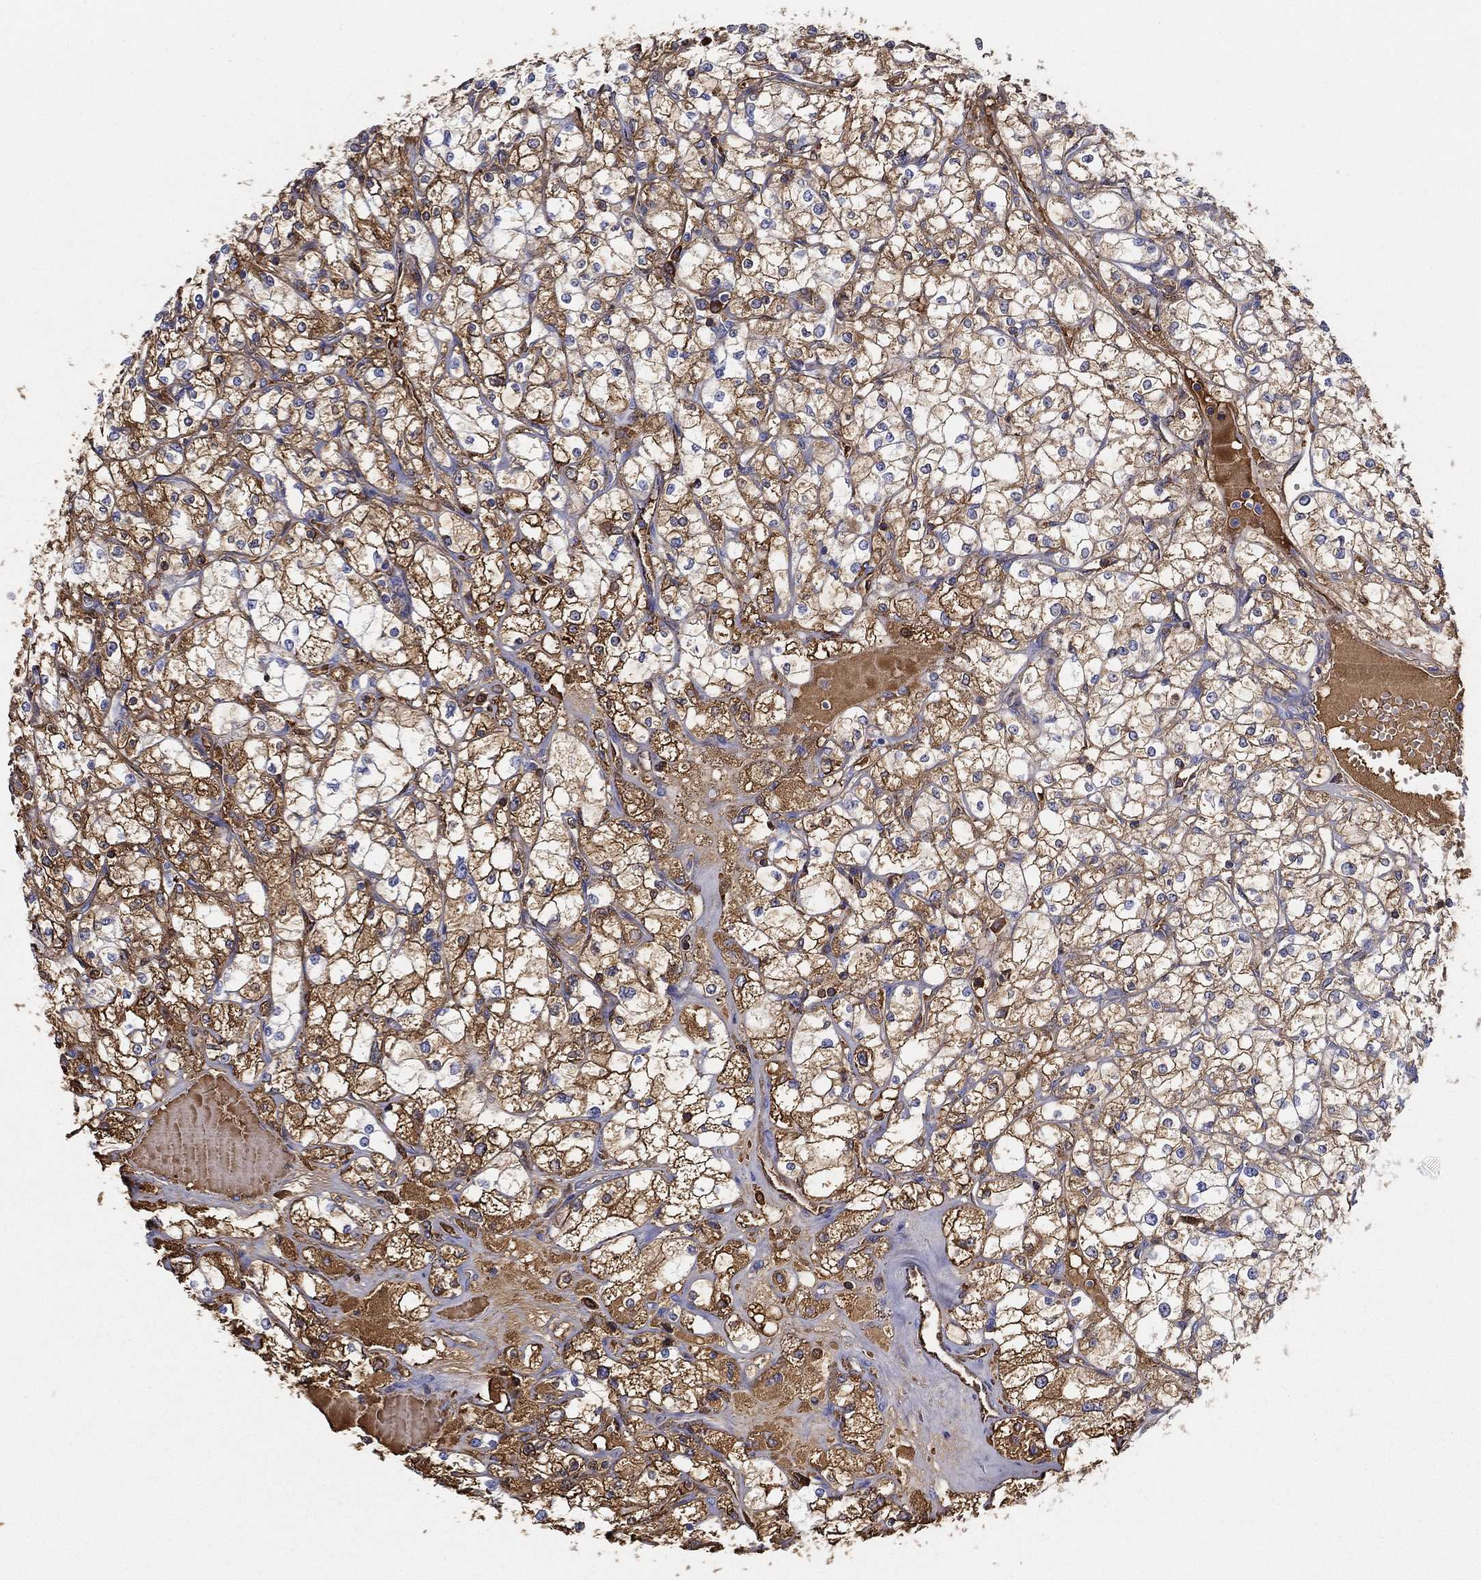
{"staining": {"intensity": "strong", "quantity": ">75%", "location": "cytoplasmic/membranous"}, "tissue": "renal cancer", "cell_type": "Tumor cells", "image_type": "cancer", "snomed": [{"axis": "morphology", "description": "Adenocarcinoma, NOS"}, {"axis": "topography", "description": "Kidney"}], "caption": "This image demonstrates IHC staining of human adenocarcinoma (renal), with high strong cytoplasmic/membranous positivity in approximately >75% of tumor cells.", "gene": "IFNB1", "patient": {"sex": "male", "age": 67}}